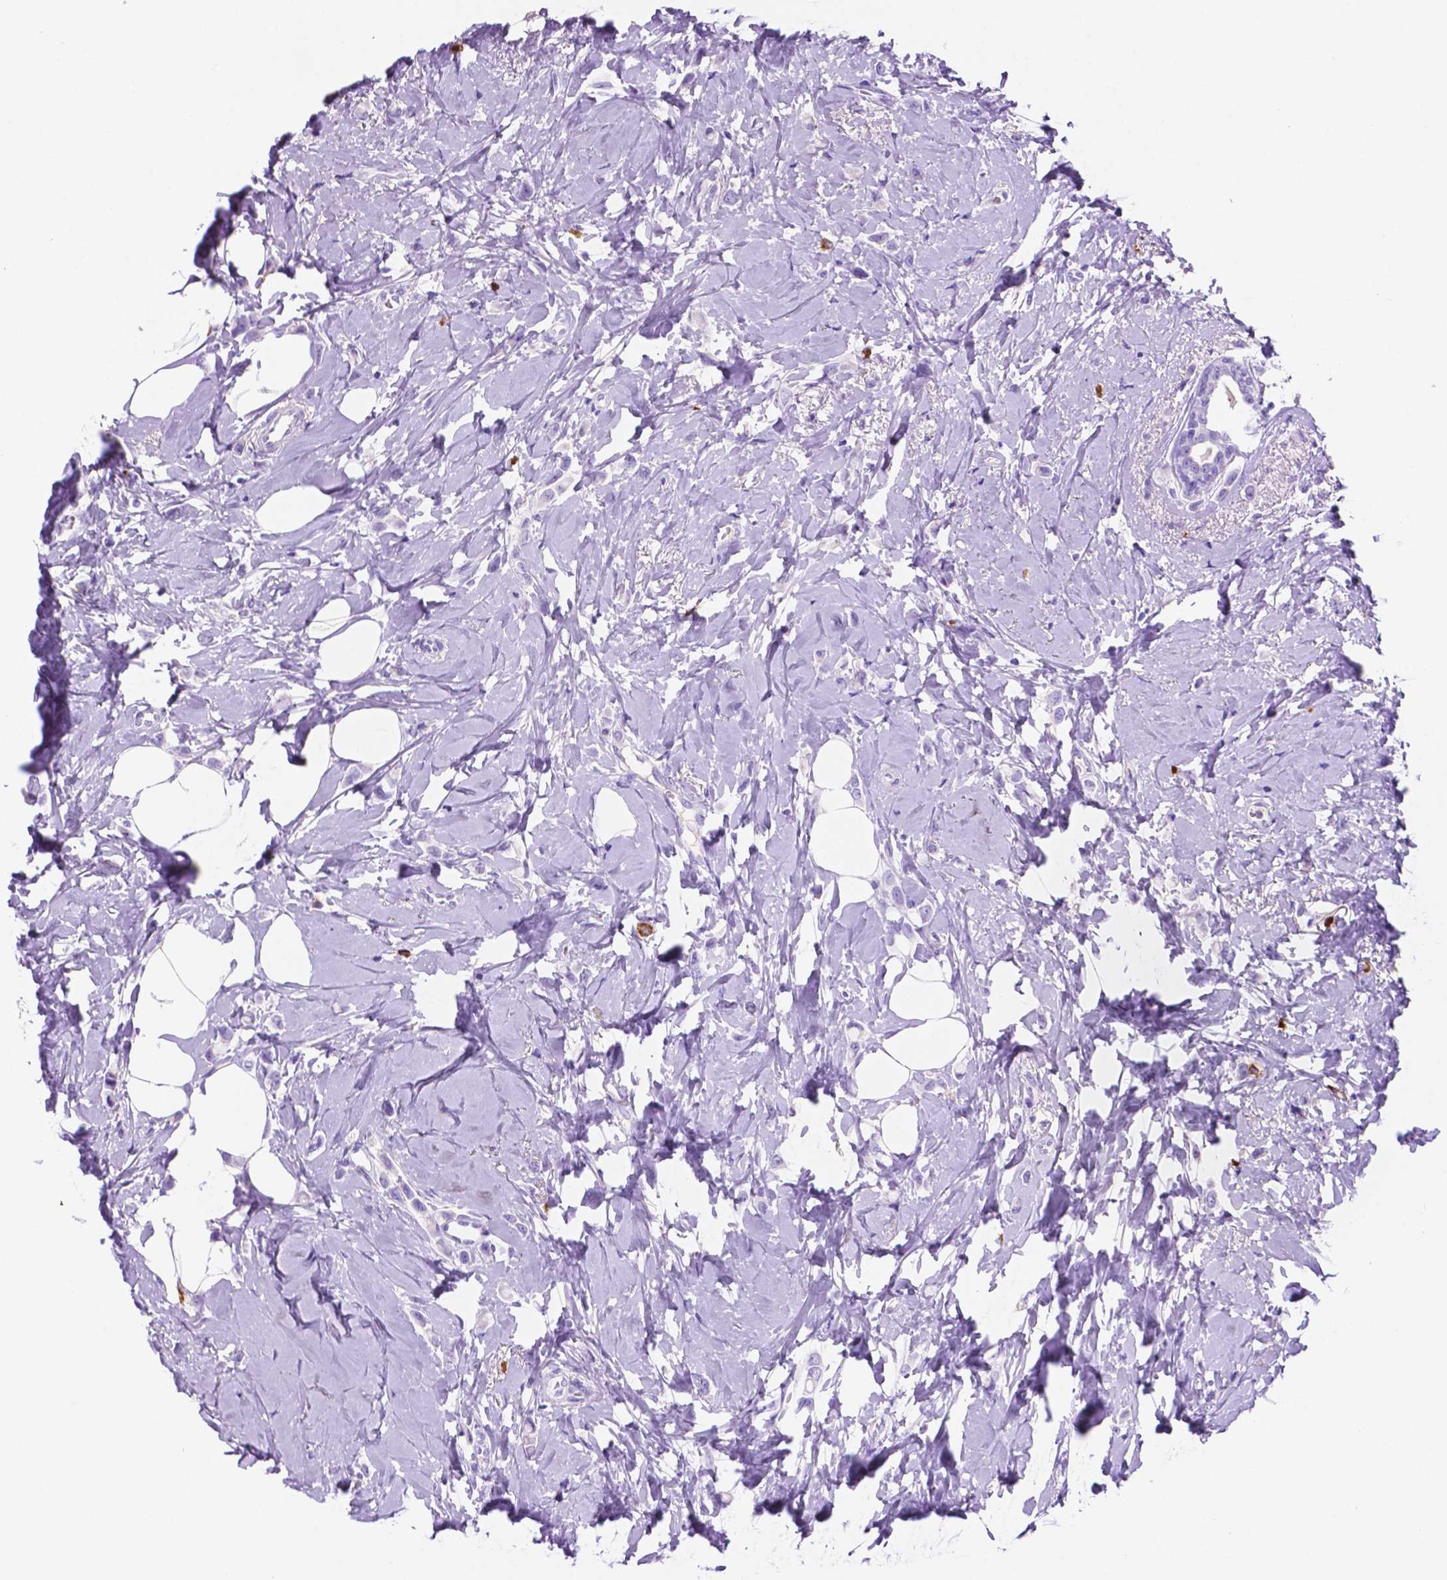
{"staining": {"intensity": "negative", "quantity": "none", "location": "none"}, "tissue": "breast cancer", "cell_type": "Tumor cells", "image_type": "cancer", "snomed": [{"axis": "morphology", "description": "Lobular carcinoma"}, {"axis": "topography", "description": "Breast"}], "caption": "An immunohistochemistry (IHC) photomicrograph of breast cancer (lobular carcinoma) is shown. There is no staining in tumor cells of breast cancer (lobular carcinoma). The staining is performed using DAB (3,3'-diaminobenzidine) brown chromogen with nuclei counter-stained in using hematoxylin.", "gene": "FOXB2", "patient": {"sex": "female", "age": 66}}